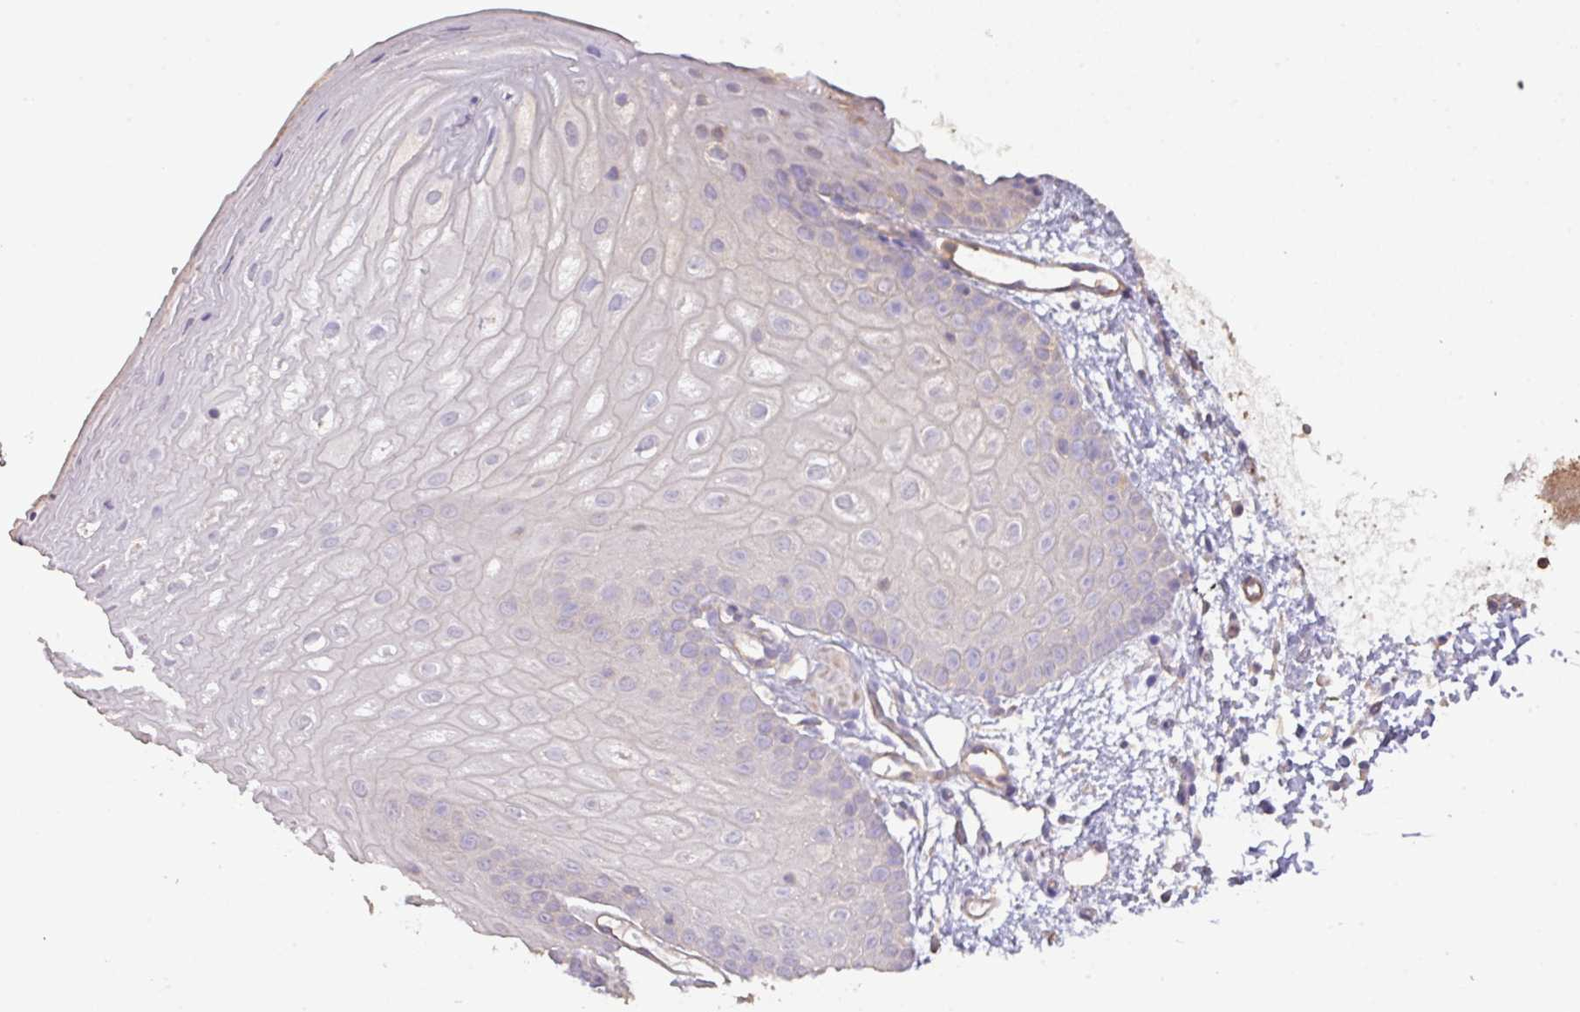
{"staining": {"intensity": "negative", "quantity": "none", "location": "none"}, "tissue": "oral mucosa", "cell_type": "Squamous epithelial cells", "image_type": "normal", "snomed": [{"axis": "morphology", "description": "Normal tissue, NOS"}, {"axis": "topography", "description": "Oral tissue"}], "caption": "This histopathology image is of benign oral mucosa stained with immunohistochemistry (IHC) to label a protein in brown with the nuclei are counter-stained blue. There is no positivity in squamous epithelial cells. (Brightfield microscopy of DAB (3,3'-diaminobenzidine) immunohistochemistry (IHC) at high magnification).", "gene": "CALML4", "patient": {"sex": "female", "age": 67}}